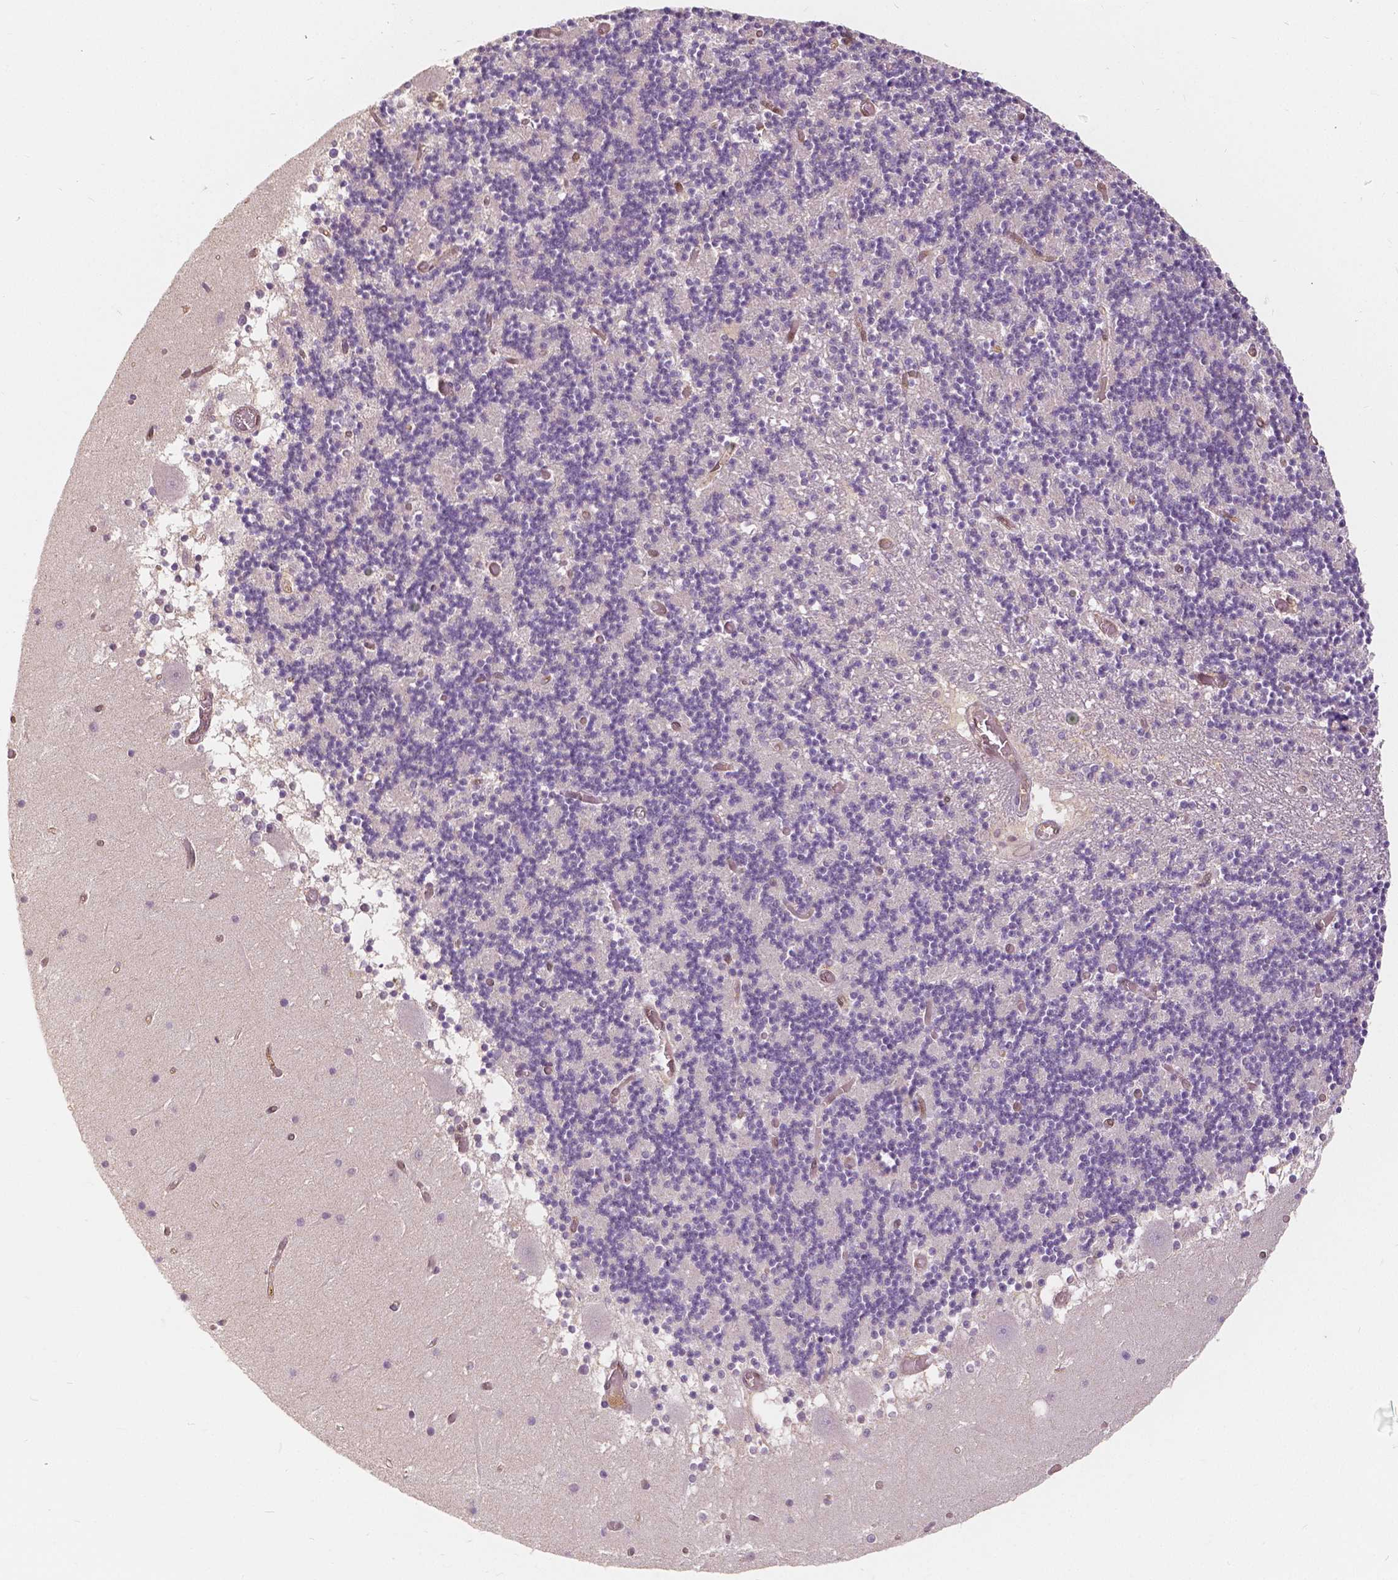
{"staining": {"intensity": "negative", "quantity": "none", "location": "none"}, "tissue": "cerebellum", "cell_type": "Cells in granular layer", "image_type": "normal", "snomed": [{"axis": "morphology", "description": "Normal tissue, NOS"}, {"axis": "topography", "description": "Cerebellum"}], "caption": "A high-resolution image shows immunohistochemistry staining of unremarkable cerebellum, which exhibits no significant positivity in cells in granular layer.", "gene": "NAPRT", "patient": {"sex": "female", "age": 28}}